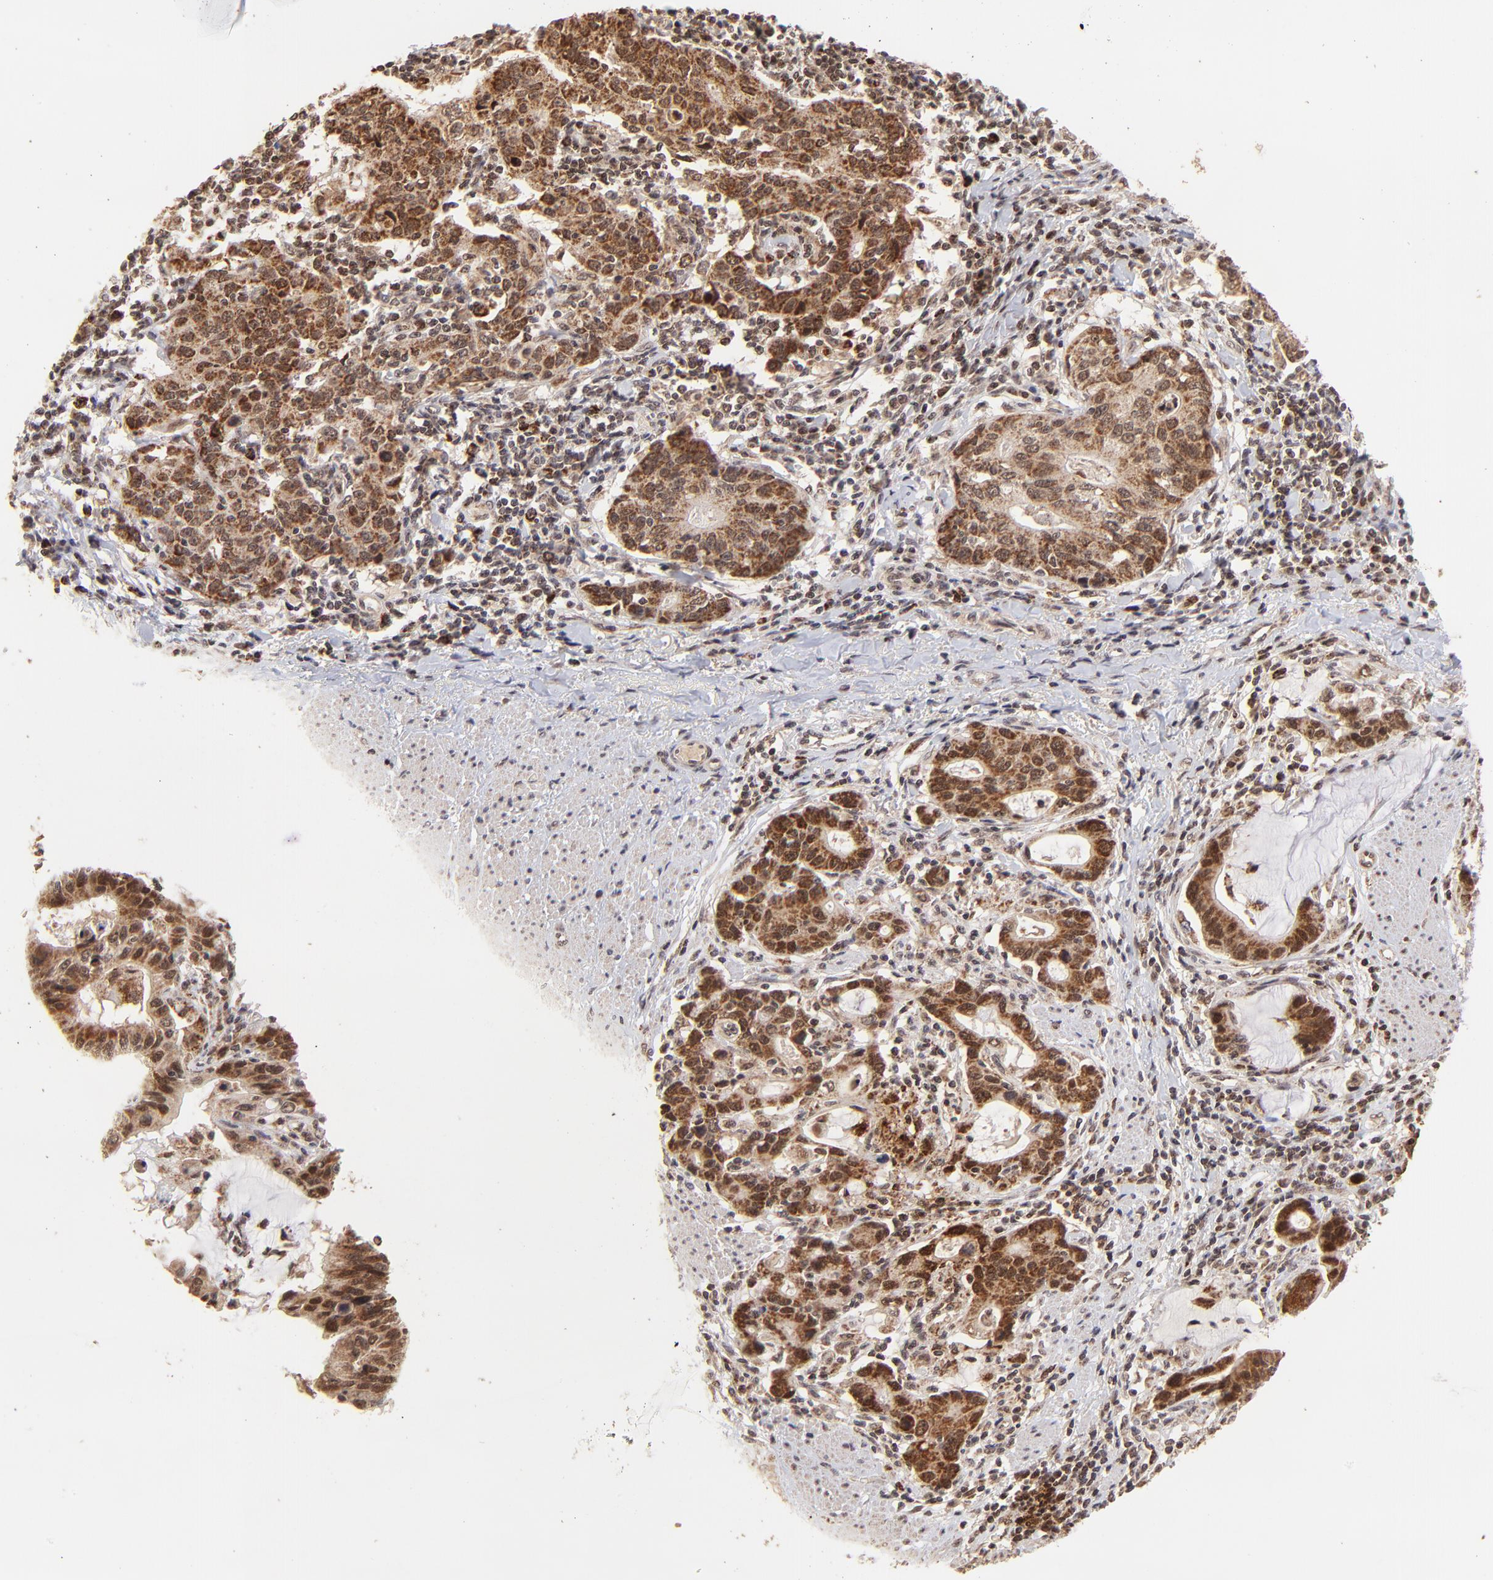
{"staining": {"intensity": "strong", "quantity": ">75%", "location": "cytoplasmic/membranous"}, "tissue": "stomach cancer", "cell_type": "Tumor cells", "image_type": "cancer", "snomed": [{"axis": "morphology", "description": "Adenocarcinoma, NOS"}, {"axis": "topography", "description": "Esophagus"}, {"axis": "topography", "description": "Stomach"}], "caption": "Stomach adenocarcinoma stained with immunohistochemistry (IHC) reveals strong cytoplasmic/membranous staining in approximately >75% of tumor cells.", "gene": "MED15", "patient": {"sex": "male", "age": 74}}